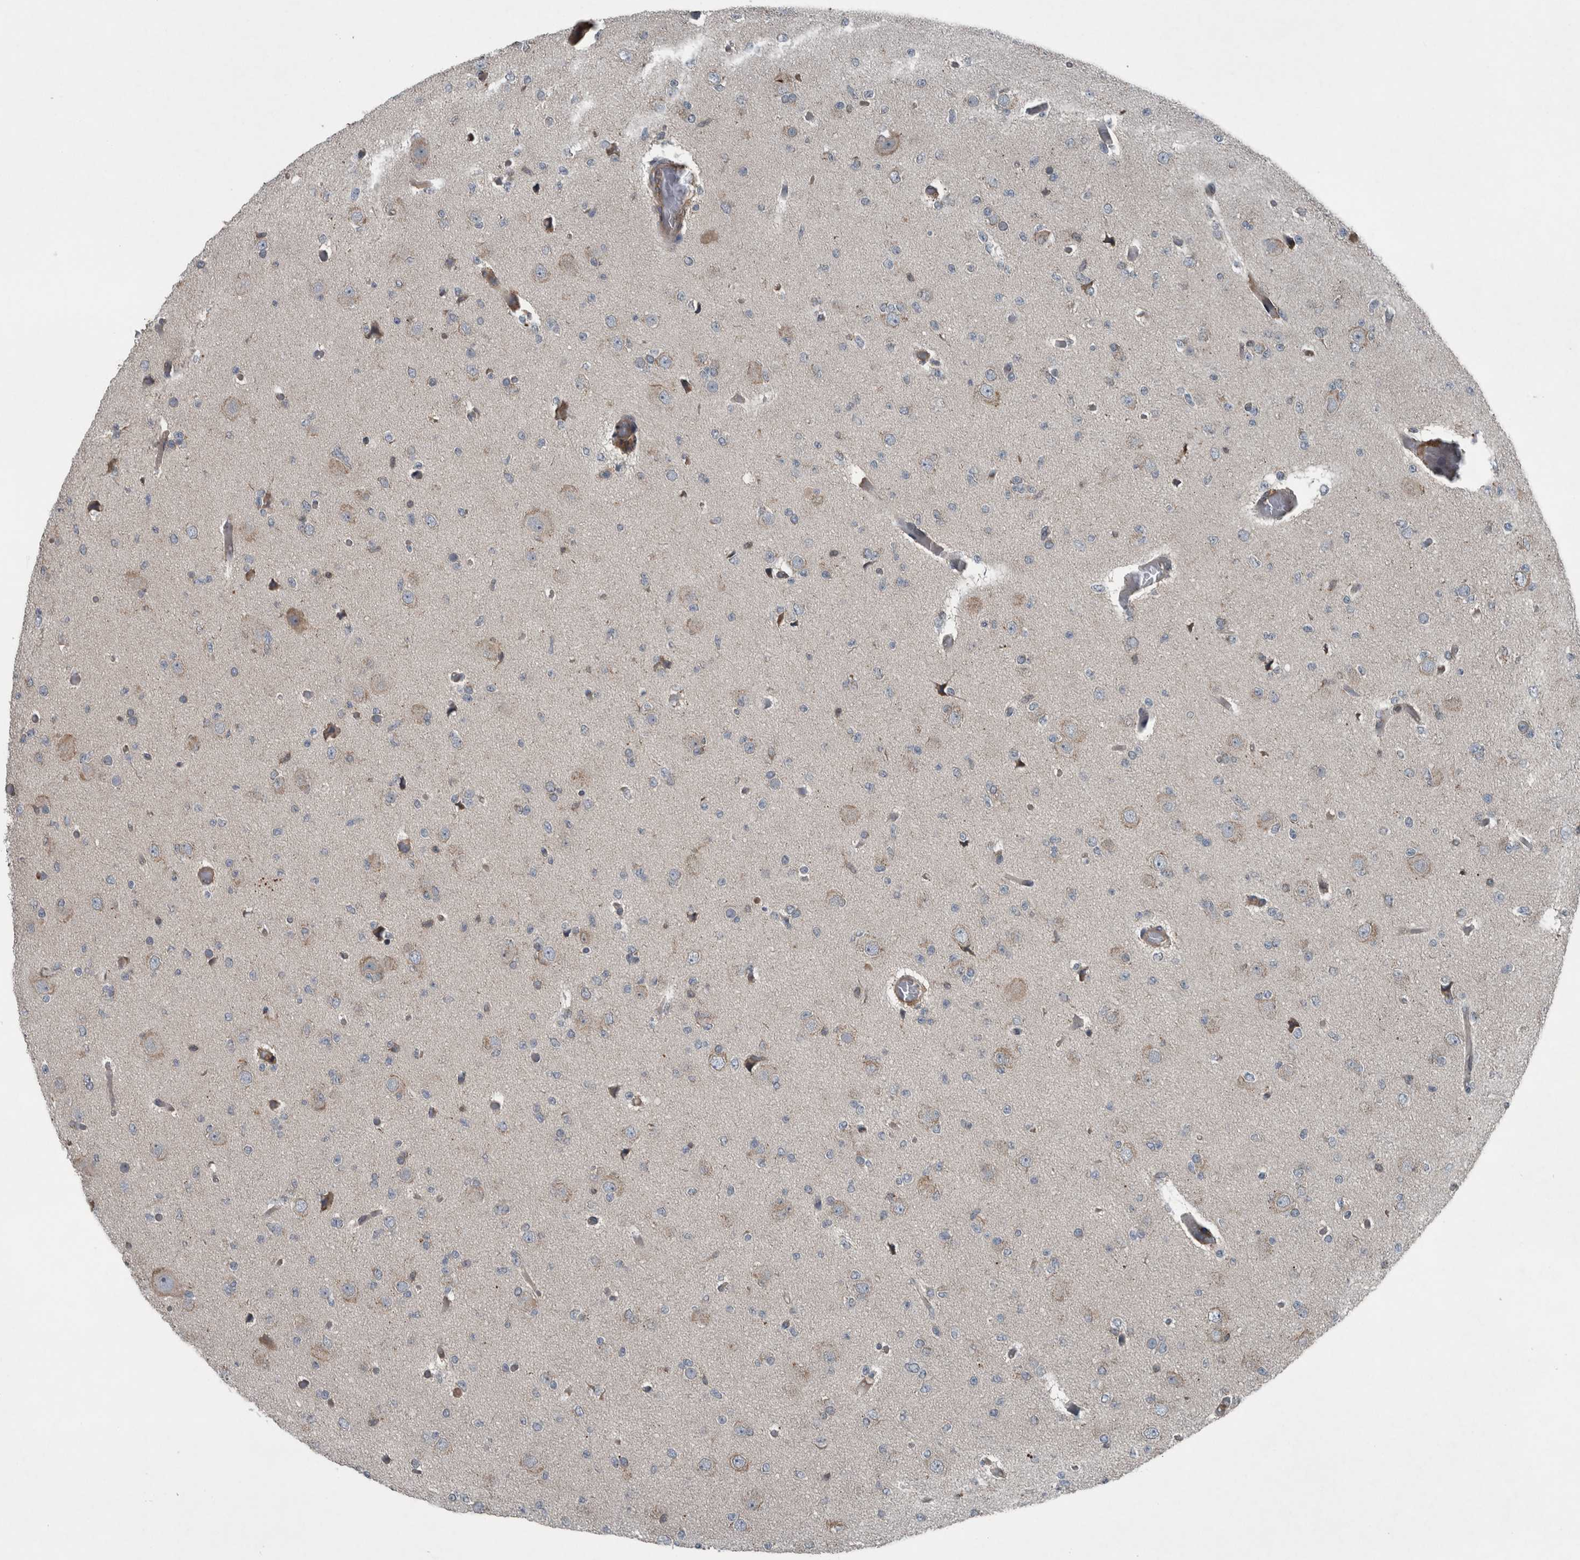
{"staining": {"intensity": "weak", "quantity": "<25%", "location": "cytoplasmic/membranous"}, "tissue": "glioma", "cell_type": "Tumor cells", "image_type": "cancer", "snomed": [{"axis": "morphology", "description": "Glioma, malignant, Low grade"}, {"axis": "topography", "description": "Brain"}], "caption": "This is an immunohistochemistry (IHC) histopathology image of malignant glioma (low-grade). There is no staining in tumor cells.", "gene": "EXOC8", "patient": {"sex": "female", "age": 22}}